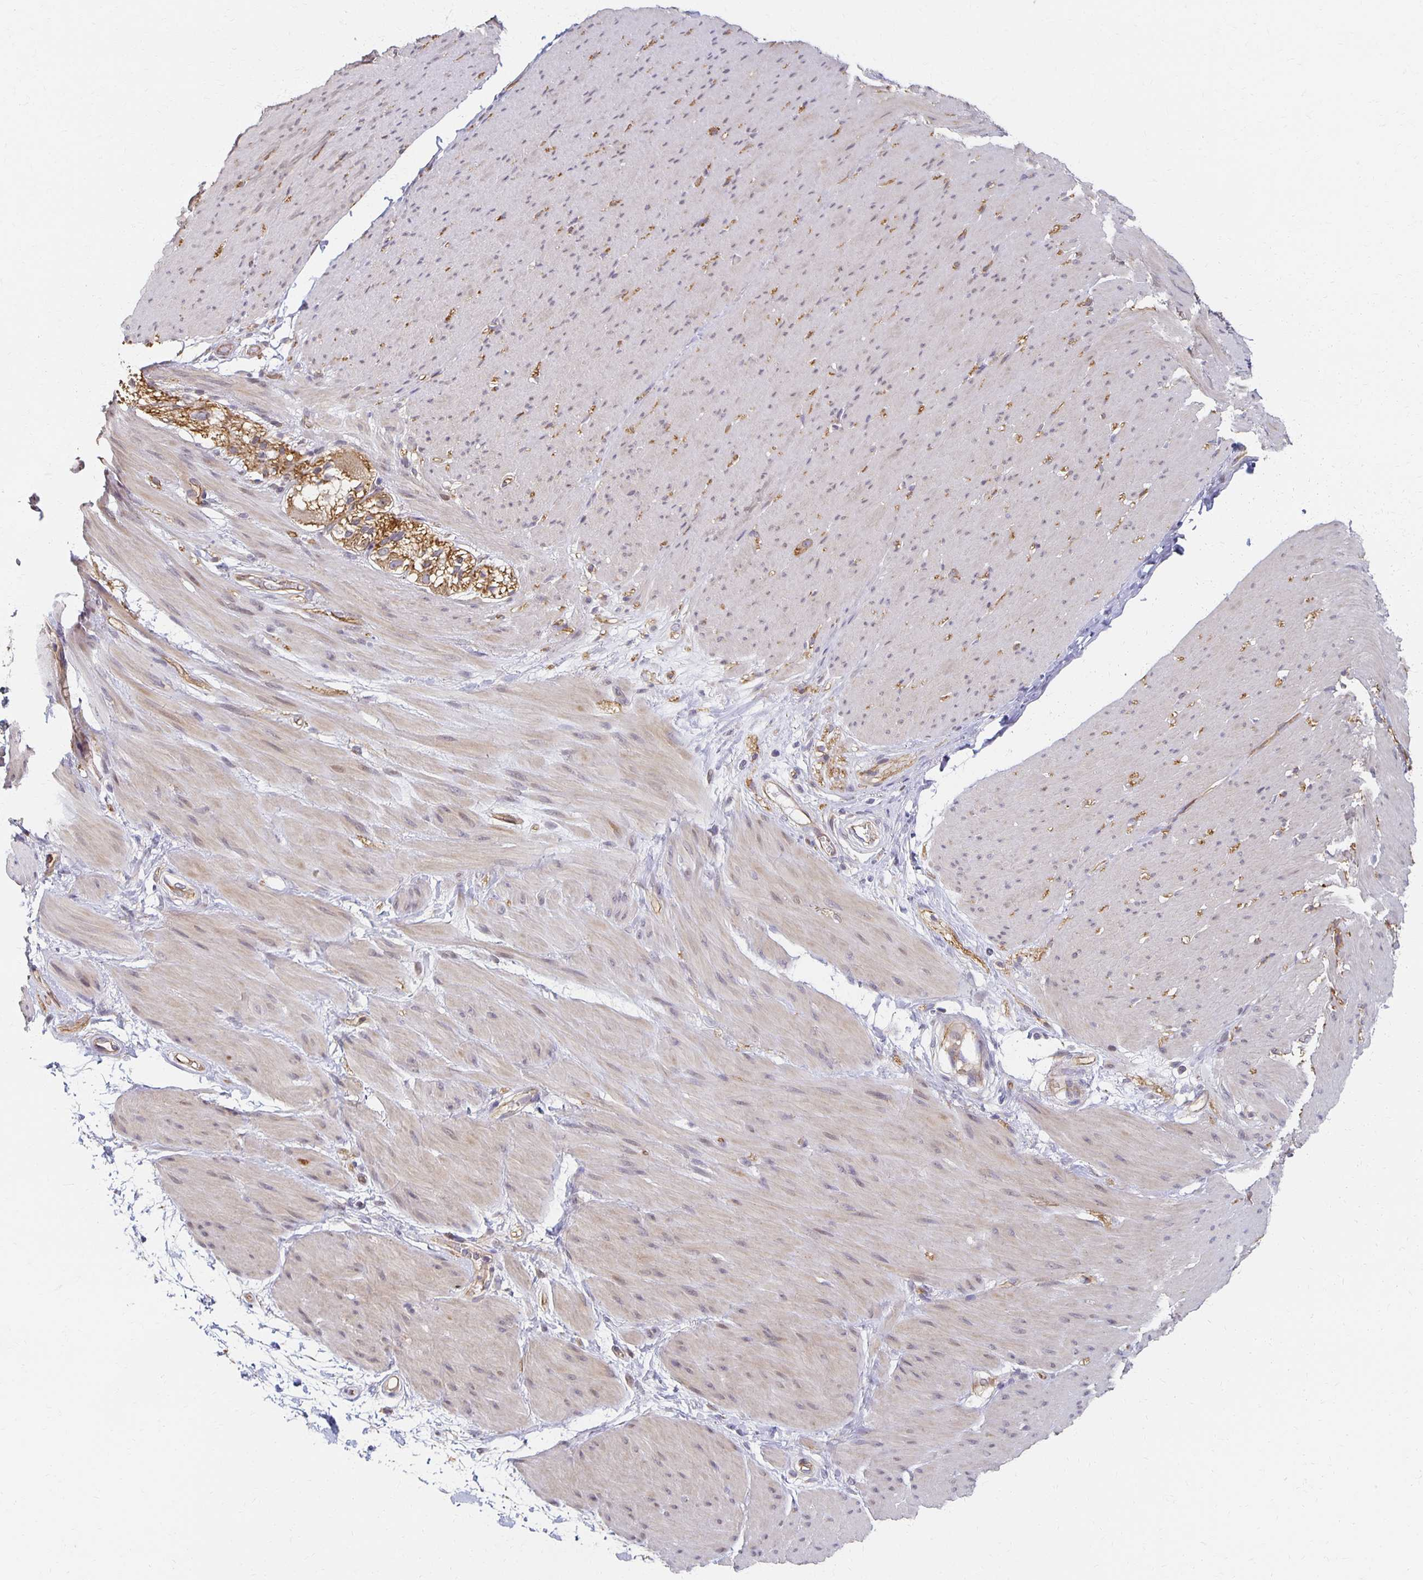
{"staining": {"intensity": "weak", "quantity": "25%-75%", "location": "cytoplasmic/membranous,nuclear"}, "tissue": "smooth muscle", "cell_type": "Smooth muscle cells", "image_type": "normal", "snomed": [{"axis": "morphology", "description": "Normal tissue, NOS"}, {"axis": "topography", "description": "Smooth muscle"}, {"axis": "topography", "description": "Rectum"}], "caption": "Weak cytoplasmic/membranous,nuclear staining is appreciated in approximately 25%-75% of smooth muscle cells in benign smooth muscle.", "gene": "SORL1", "patient": {"sex": "male", "age": 53}}